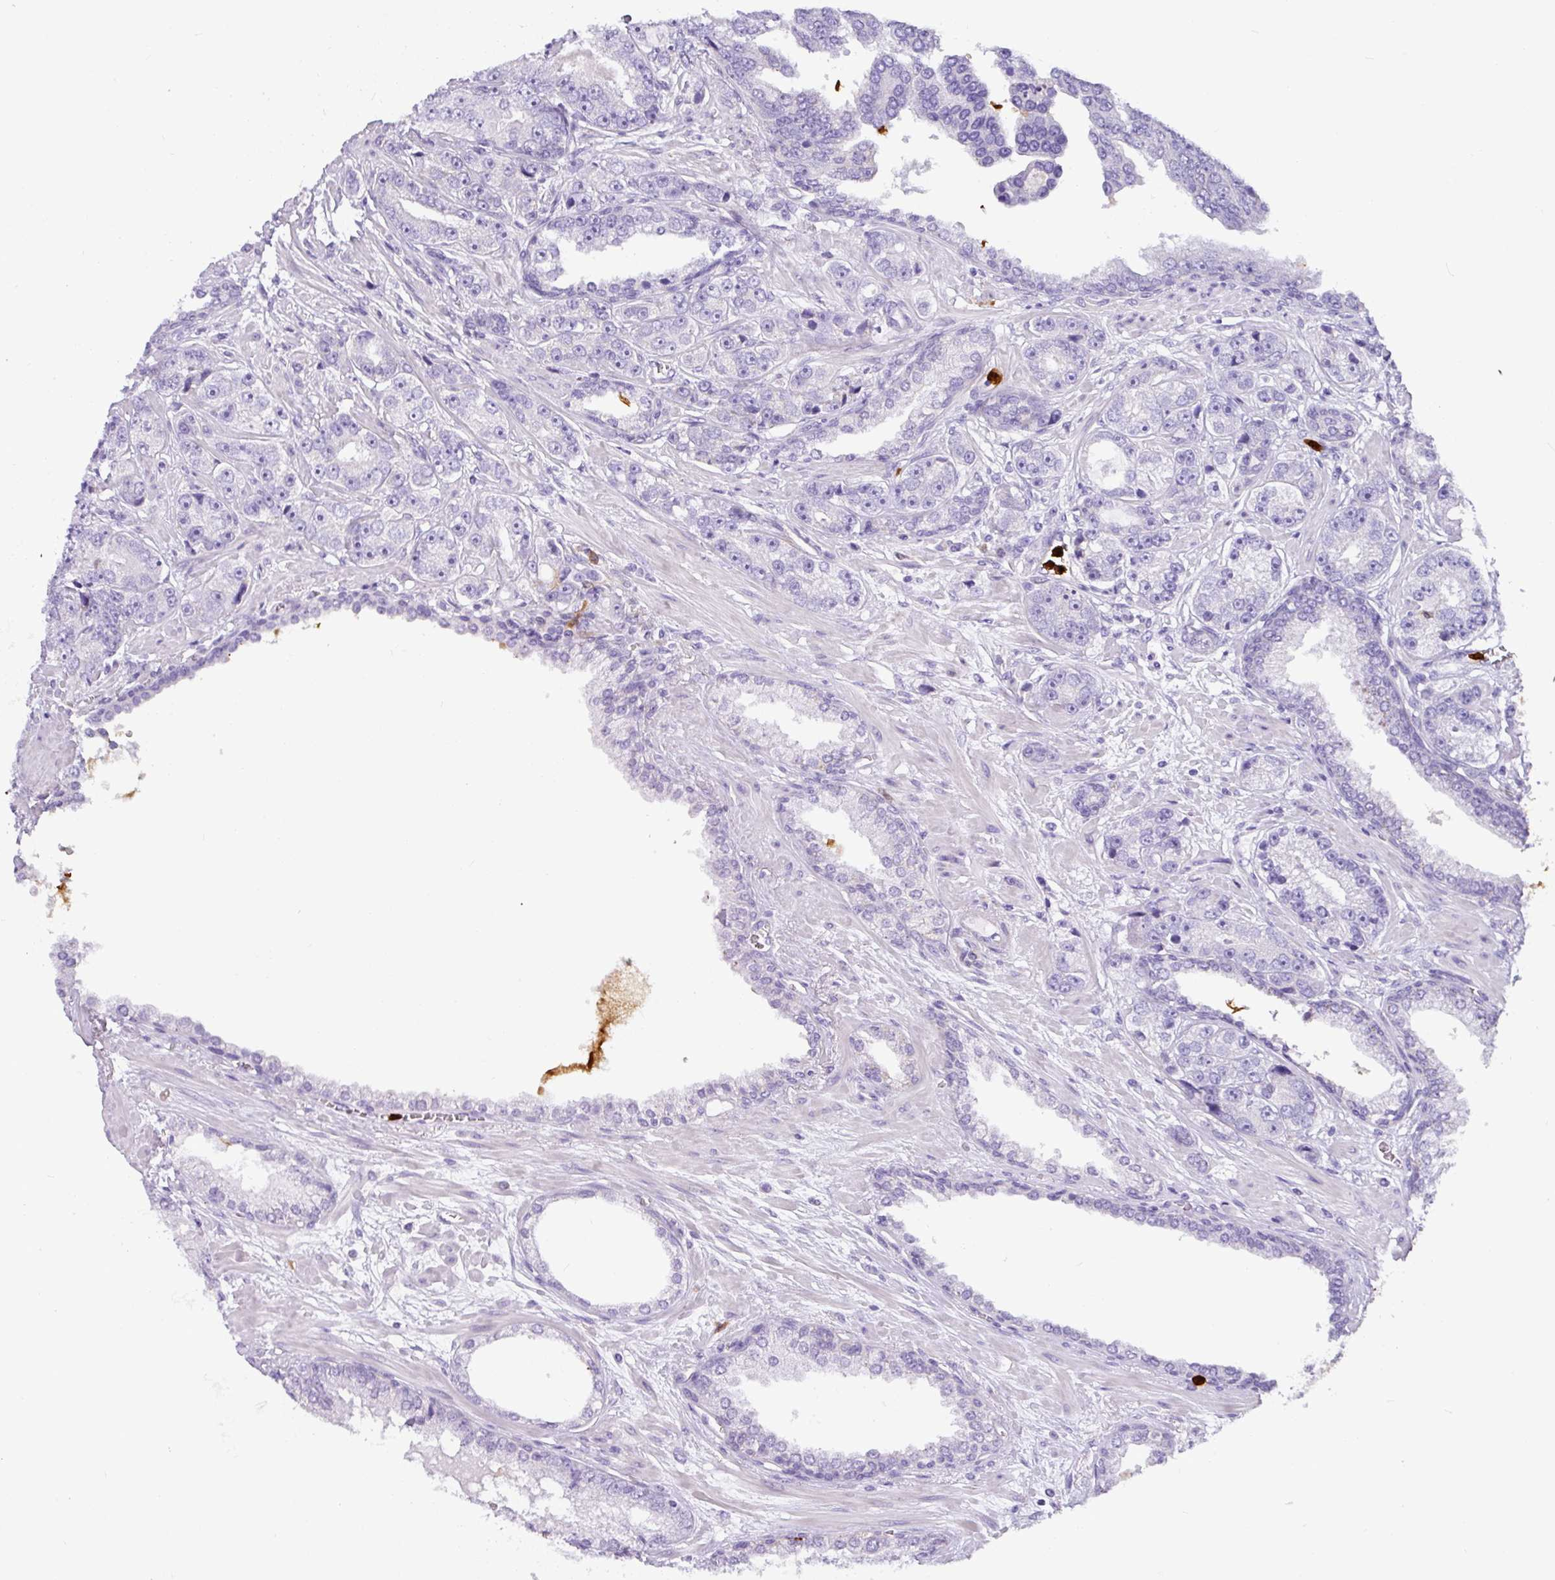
{"staining": {"intensity": "negative", "quantity": "none", "location": "none"}, "tissue": "prostate cancer", "cell_type": "Tumor cells", "image_type": "cancer", "snomed": [{"axis": "morphology", "description": "Adenocarcinoma, High grade"}, {"axis": "topography", "description": "Prostate"}], "caption": "The immunohistochemistry (IHC) histopathology image has no significant positivity in tumor cells of prostate cancer tissue. (DAB (3,3'-diaminobenzidine) IHC visualized using brightfield microscopy, high magnification).", "gene": "SH2D3C", "patient": {"sex": "male", "age": 71}}